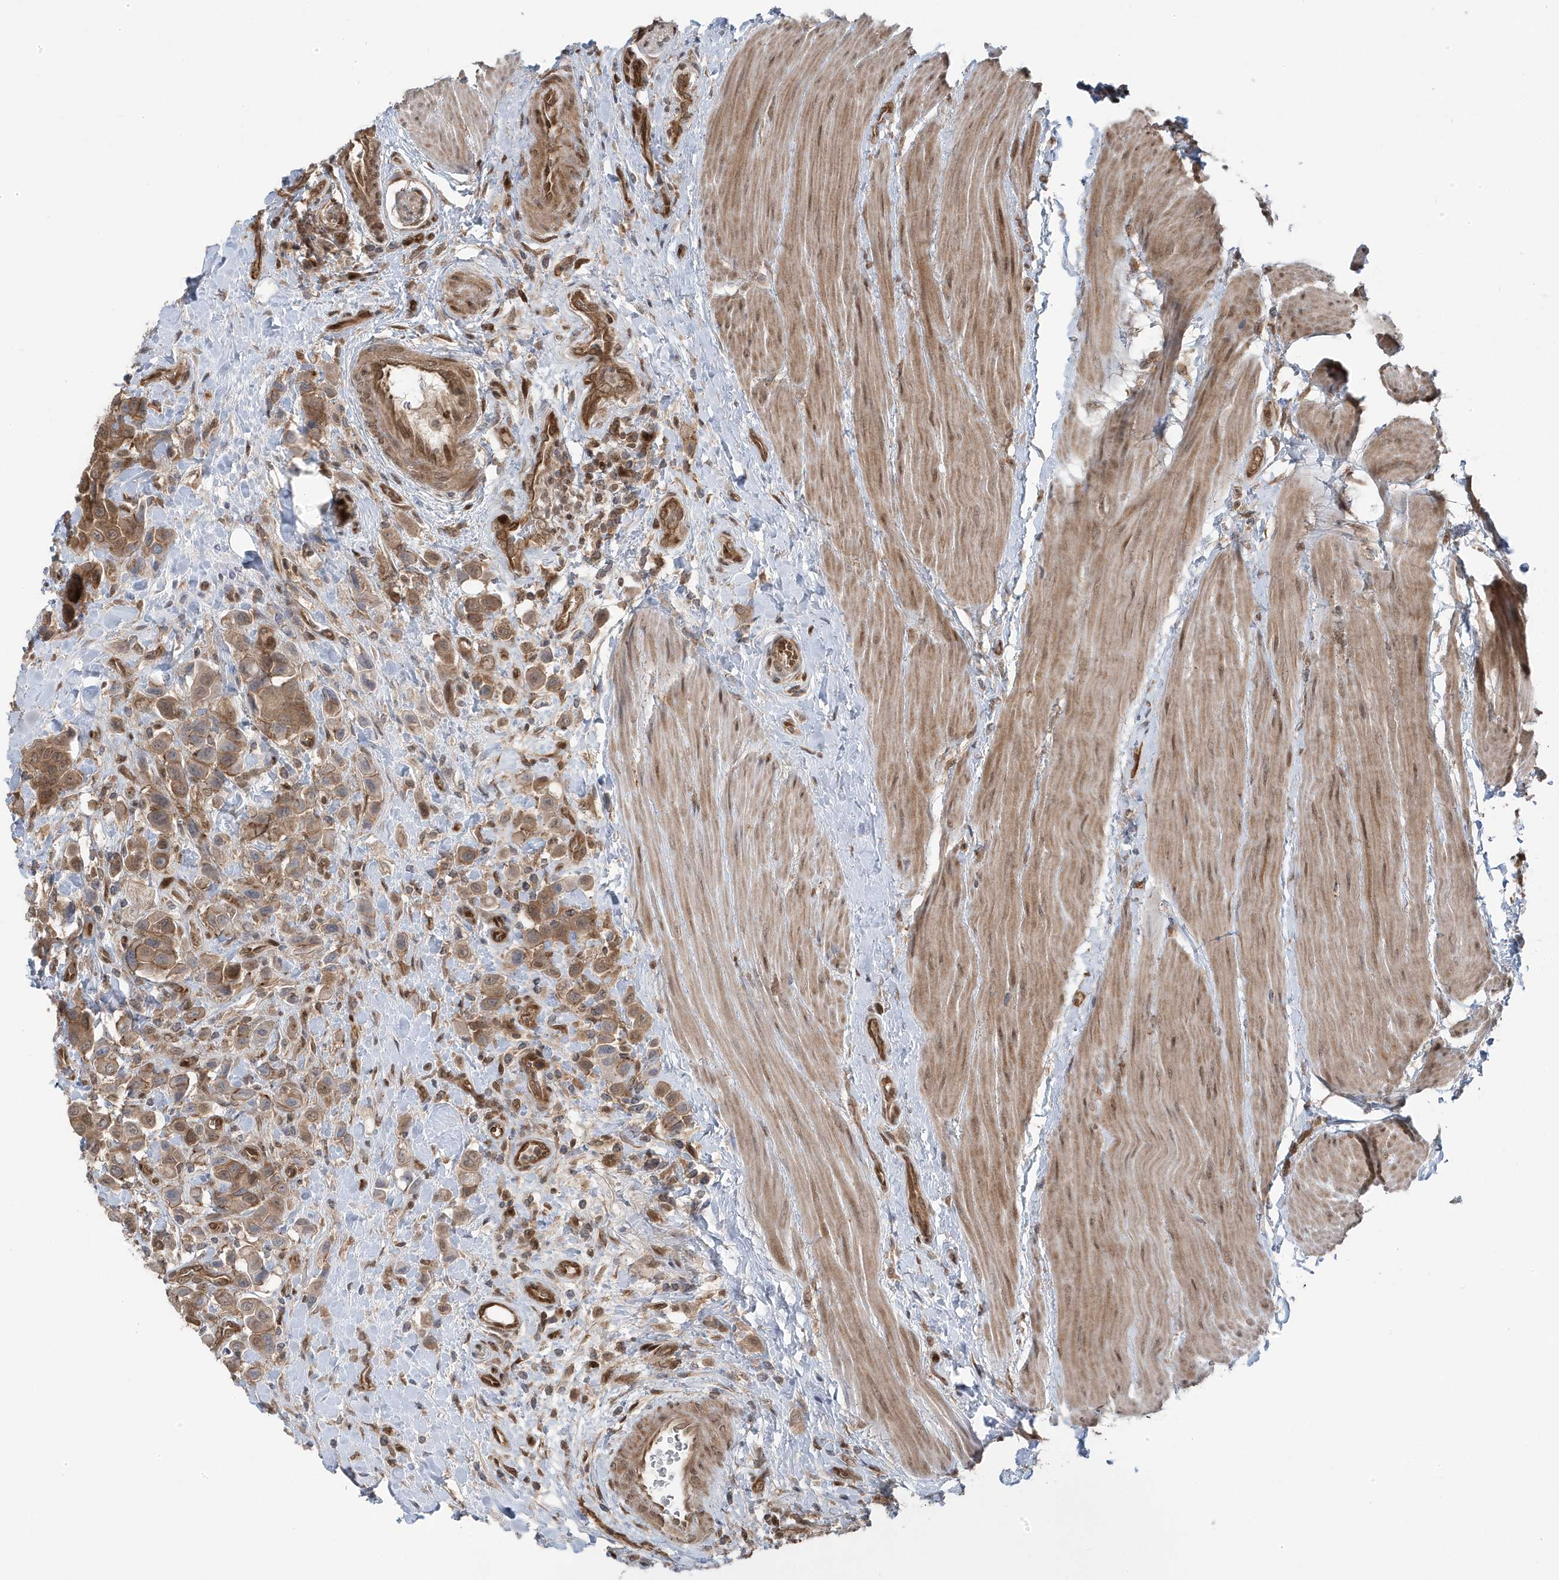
{"staining": {"intensity": "moderate", "quantity": ">75%", "location": "cytoplasmic/membranous"}, "tissue": "urothelial cancer", "cell_type": "Tumor cells", "image_type": "cancer", "snomed": [{"axis": "morphology", "description": "Urothelial carcinoma, High grade"}, {"axis": "topography", "description": "Urinary bladder"}], "caption": "Immunohistochemistry (IHC) histopathology image of urothelial cancer stained for a protein (brown), which exhibits medium levels of moderate cytoplasmic/membranous positivity in approximately >75% of tumor cells.", "gene": "MAPK1IP1L", "patient": {"sex": "male", "age": 50}}